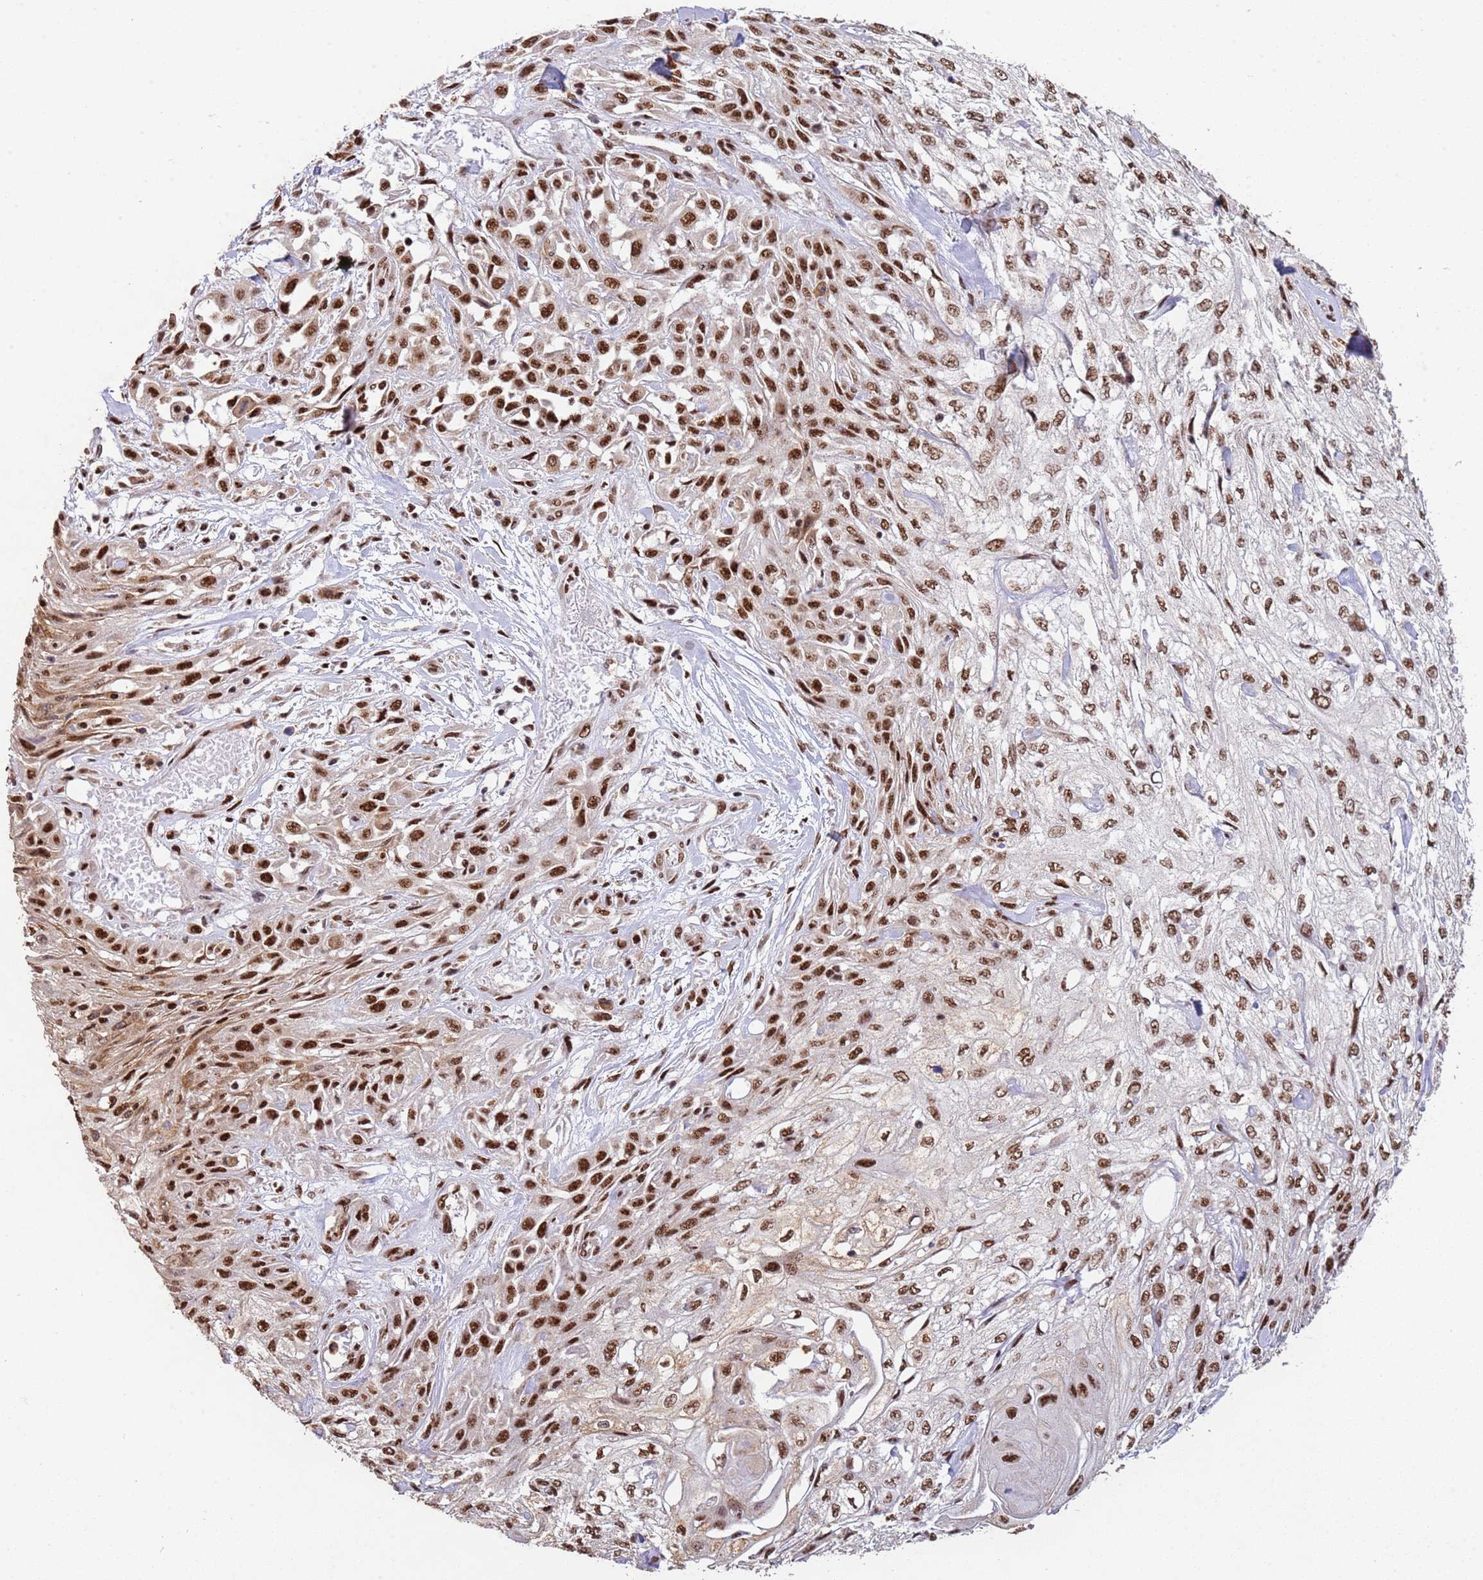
{"staining": {"intensity": "moderate", "quantity": ">75%", "location": "nuclear"}, "tissue": "skin cancer", "cell_type": "Tumor cells", "image_type": "cancer", "snomed": [{"axis": "morphology", "description": "Squamous cell carcinoma, NOS"}, {"axis": "morphology", "description": "Squamous cell carcinoma, metastatic, NOS"}, {"axis": "topography", "description": "Skin"}, {"axis": "topography", "description": "Lymph node"}], "caption": "Skin cancer (squamous cell carcinoma) stained for a protein demonstrates moderate nuclear positivity in tumor cells.", "gene": "ESF1", "patient": {"sex": "male", "age": 75}}